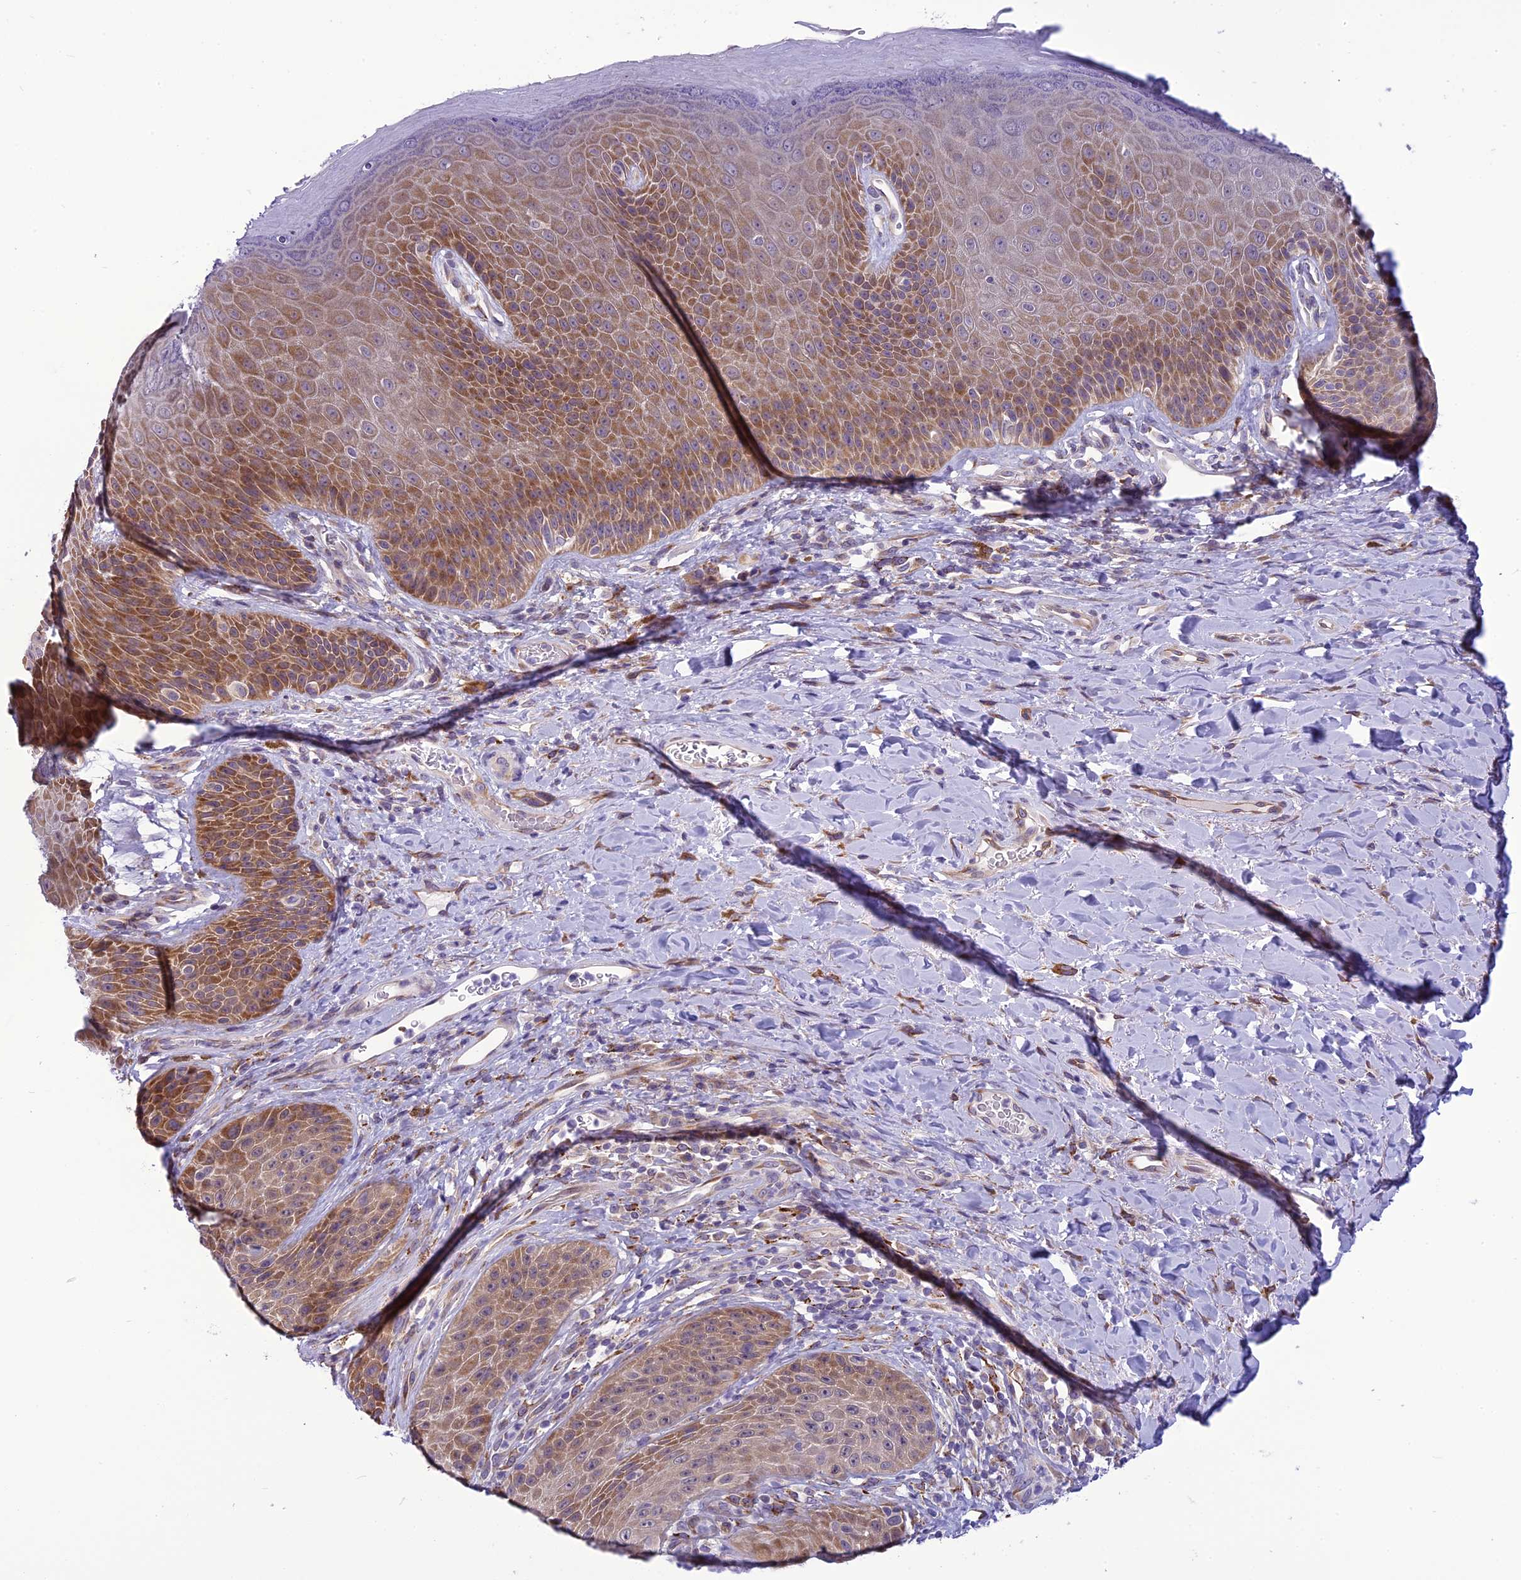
{"staining": {"intensity": "moderate", "quantity": "25%-75%", "location": "cytoplasmic/membranous"}, "tissue": "skin", "cell_type": "Epidermal cells", "image_type": "normal", "snomed": [{"axis": "morphology", "description": "Normal tissue, NOS"}, {"axis": "topography", "description": "Anal"}], "caption": "An immunohistochemistry (IHC) image of normal tissue is shown. Protein staining in brown highlights moderate cytoplasmic/membranous positivity in skin within epidermal cells. (IHC, brightfield microscopy, high magnification).", "gene": "PSMF1", "patient": {"sex": "female", "age": 89}}